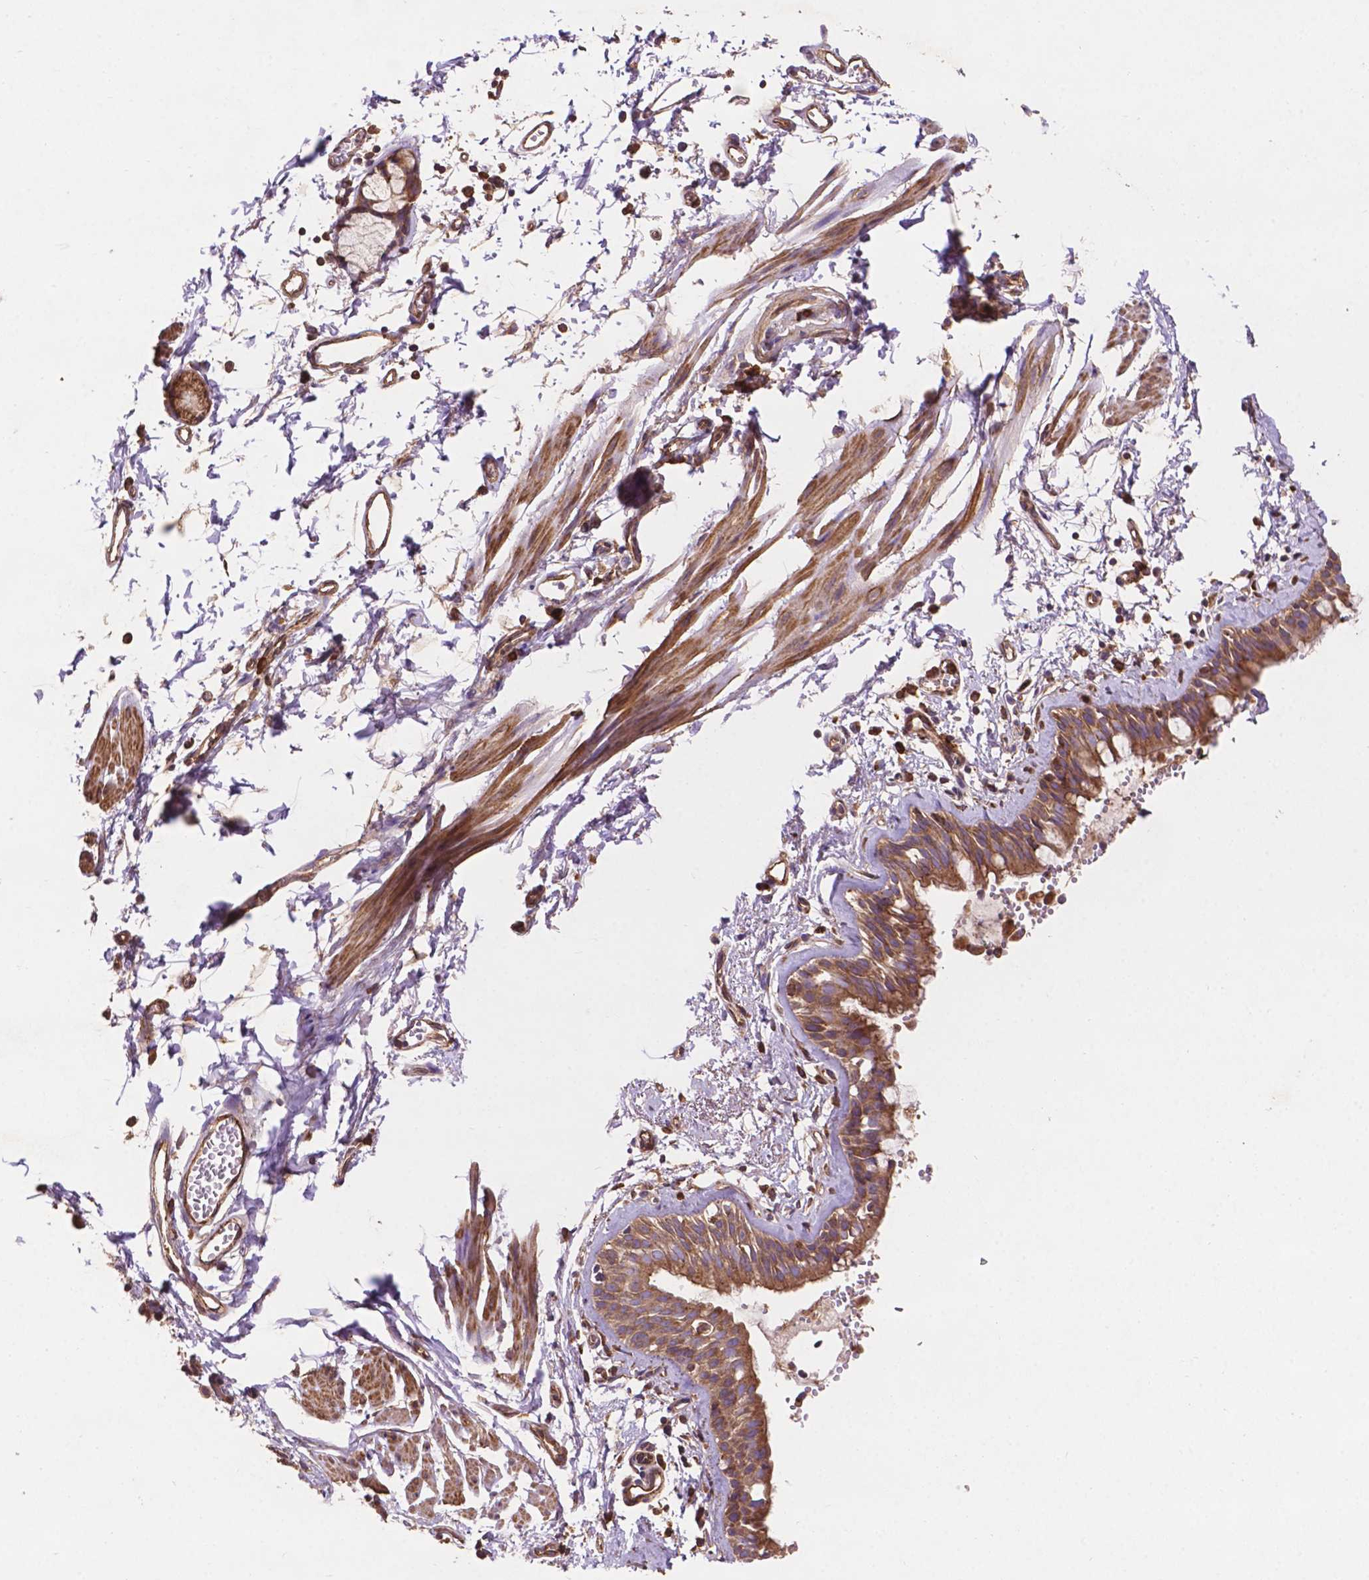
{"staining": {"intensity": "moderate", "quantity": ">75%", "location": "cytoplasmic/membranous"}, "tissue": "bronchus", "cell_type": "Respiratory epithelial cells", "image_type": "normal", "snomed": [{"axis": "morphology", "description": "Normal tissue, NOS"}, {"axis": "topography", "description": "Cartilage tissue"}, {"axis": "topography", "description": "Bronchus"}], "caption": "Immunohistochemistry (IHC) (DAB (3,3'-diaminobenzidine)) staining of unremarkable bronchus reveals moderate cytoplasmic/membranous protein staining in approximately >75% of respiratory epithelial cells. The protein is shown in brown color, while the nuclei are stained blue.", "gene": "CCDC71L", "patient": {"sex": "female", "age": 59}}